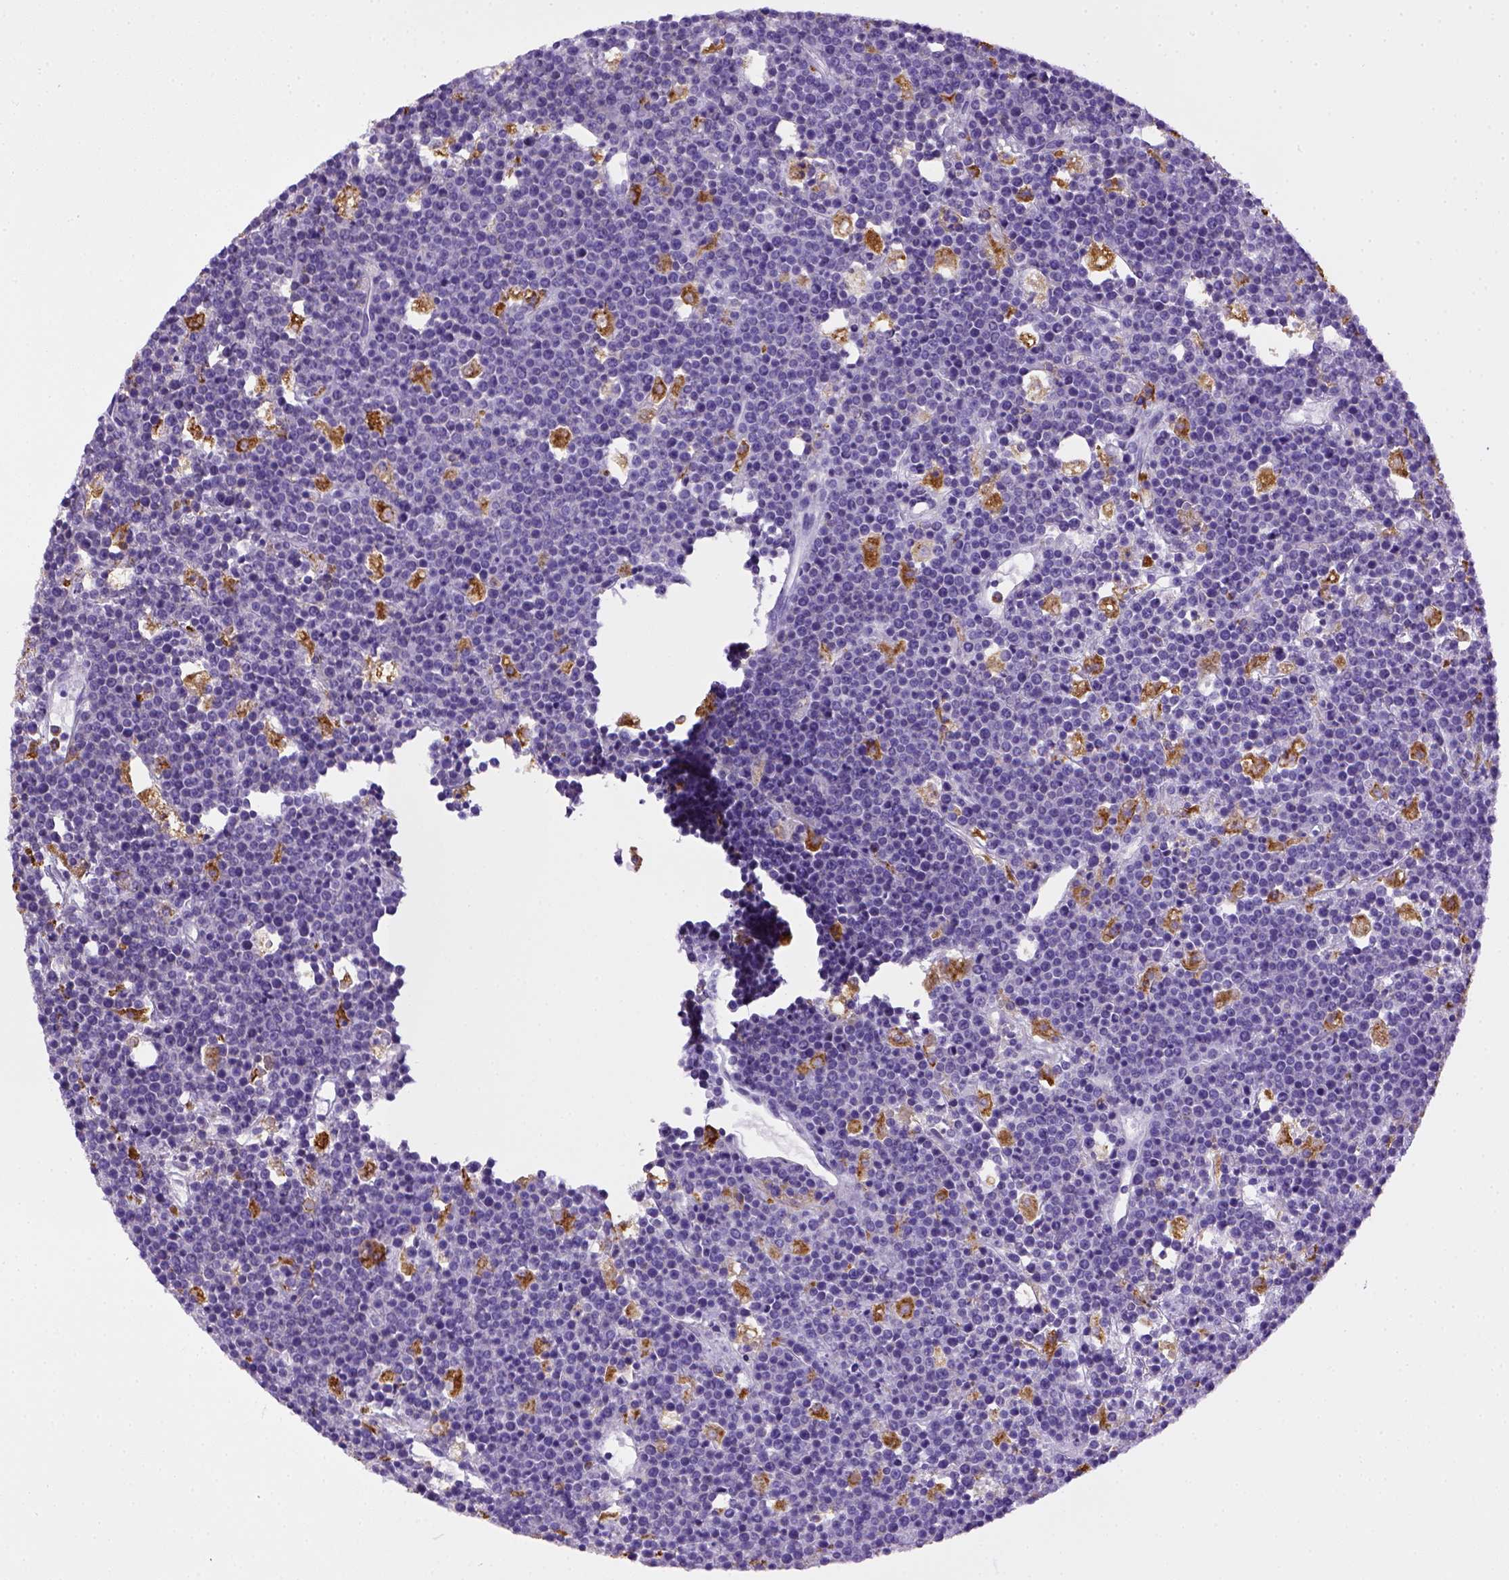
{"staining": {"intensity": "negative", "quantity": "none", "location": "none"}, "tissue": "lymphoma", "cell_type": "Tumor cells", "image_type": "cancer", "snomed": [{"axis": "morphology", "description": "Malignant lymphoma, non-Hodgkin's type, High grade"}, {"axis": "topography", "description": "Ovary"}], "caption": "The image exhibits no staining of tumor cells in lymphoma. (DAB IHC with hematoxylin counter stain).", "gene": "CD68", "patient": {"sex": "female", "age": 56}}